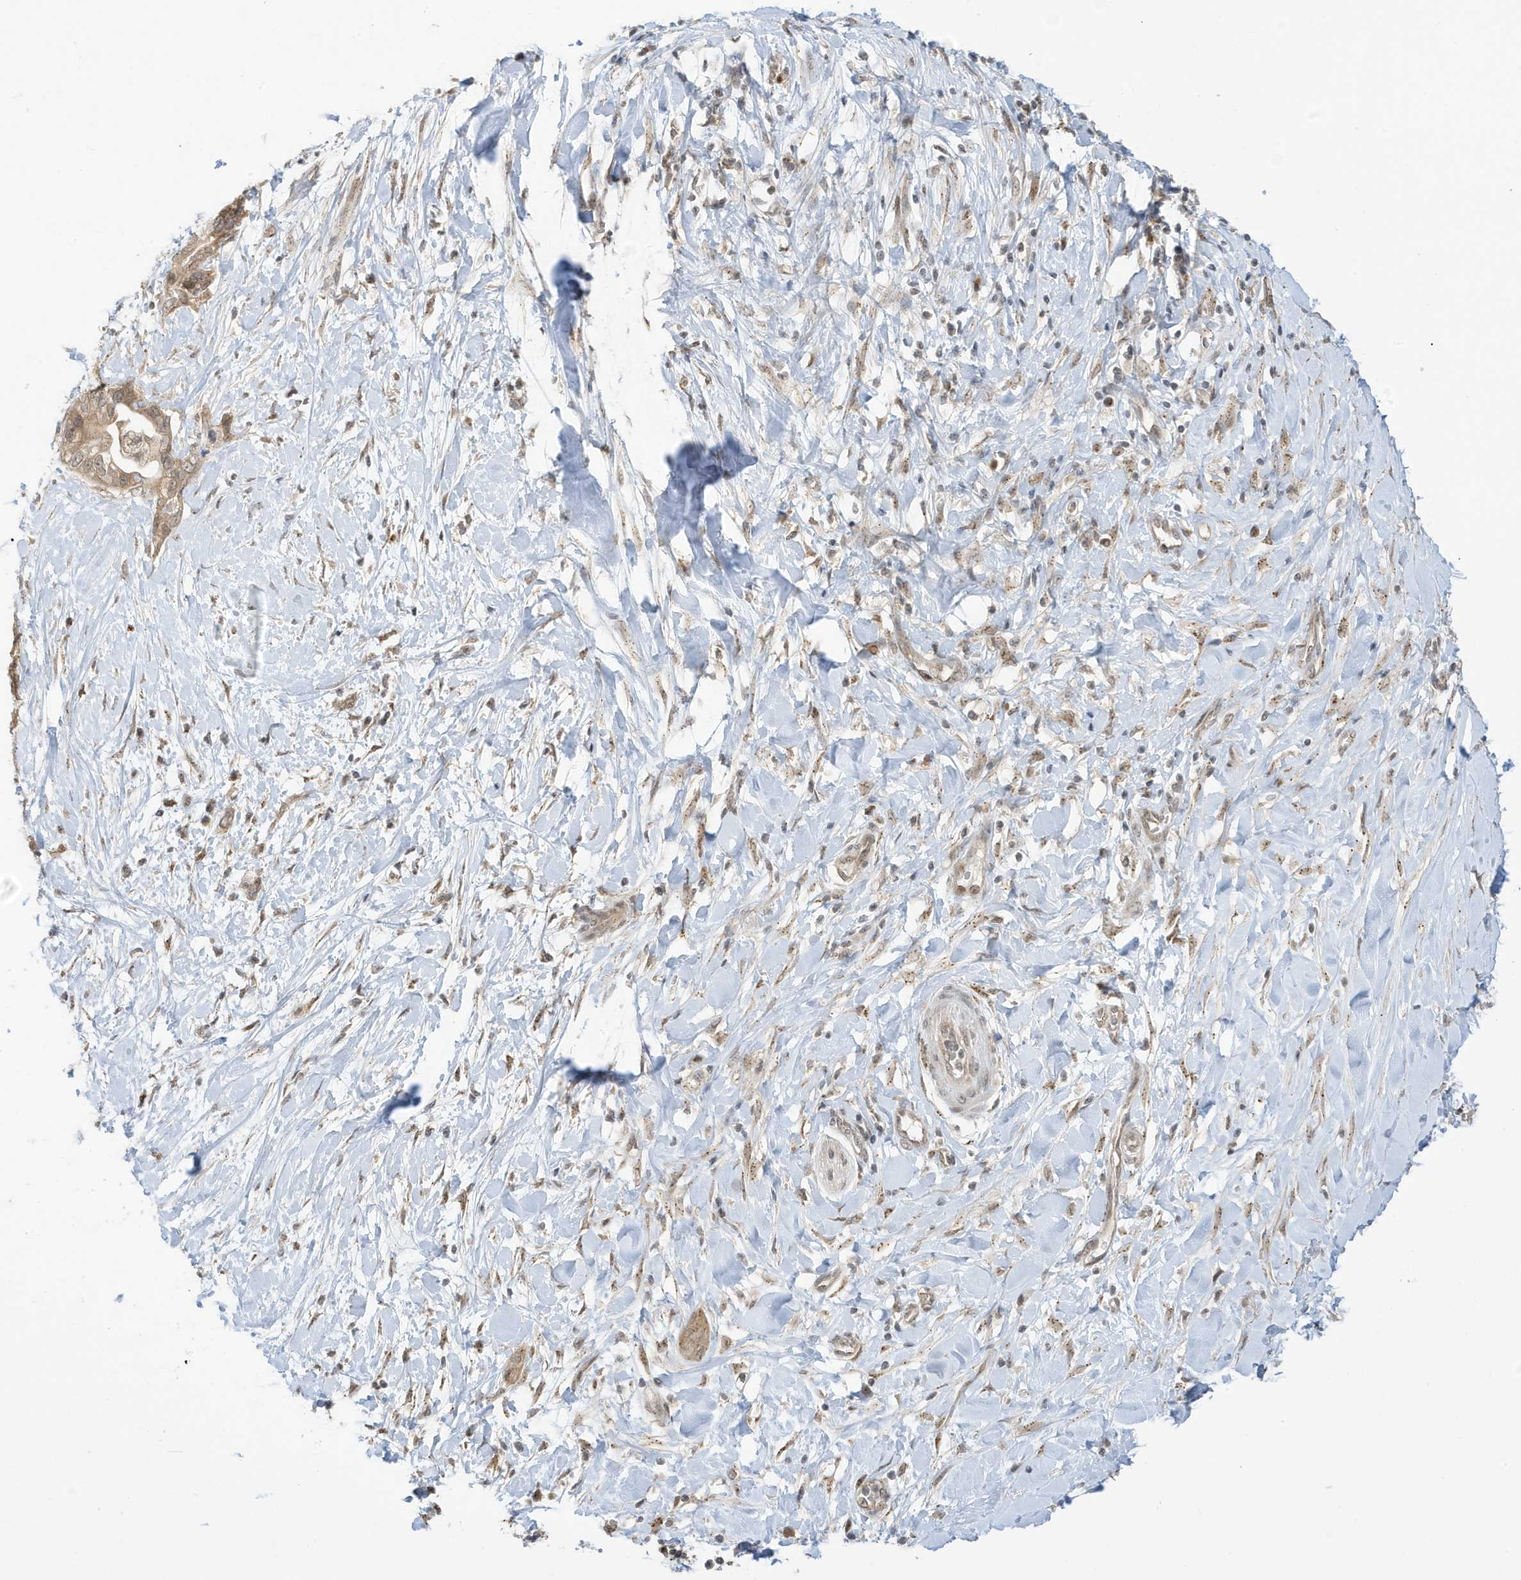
{"staining": {"intensity": "moderate", "quantity": ">75%", "location": "cytoplasmic/membranous"}, "tissue": "pancreatic cancer", "cell_type": "Tumor cells", "image_type": "cancer", "snomed": [{"axis": "morphology", "description": "Normal tissue, NOS"}, {"axis": "morphology", "description": "Adenocarcinoma, NOS"}, {"axis": "topography", "description": "Pancreas"}, {"axis": "topography", "description": "Peripheral nerve tissue"}], "caption": "A brown stain highlights moderate cytoplasmic/membranous positivity of a protein in human pancreatic adenocarcinoma tumor cells.", "gene": "TAB3", "patient": {"sex": "male", "age": 59}}